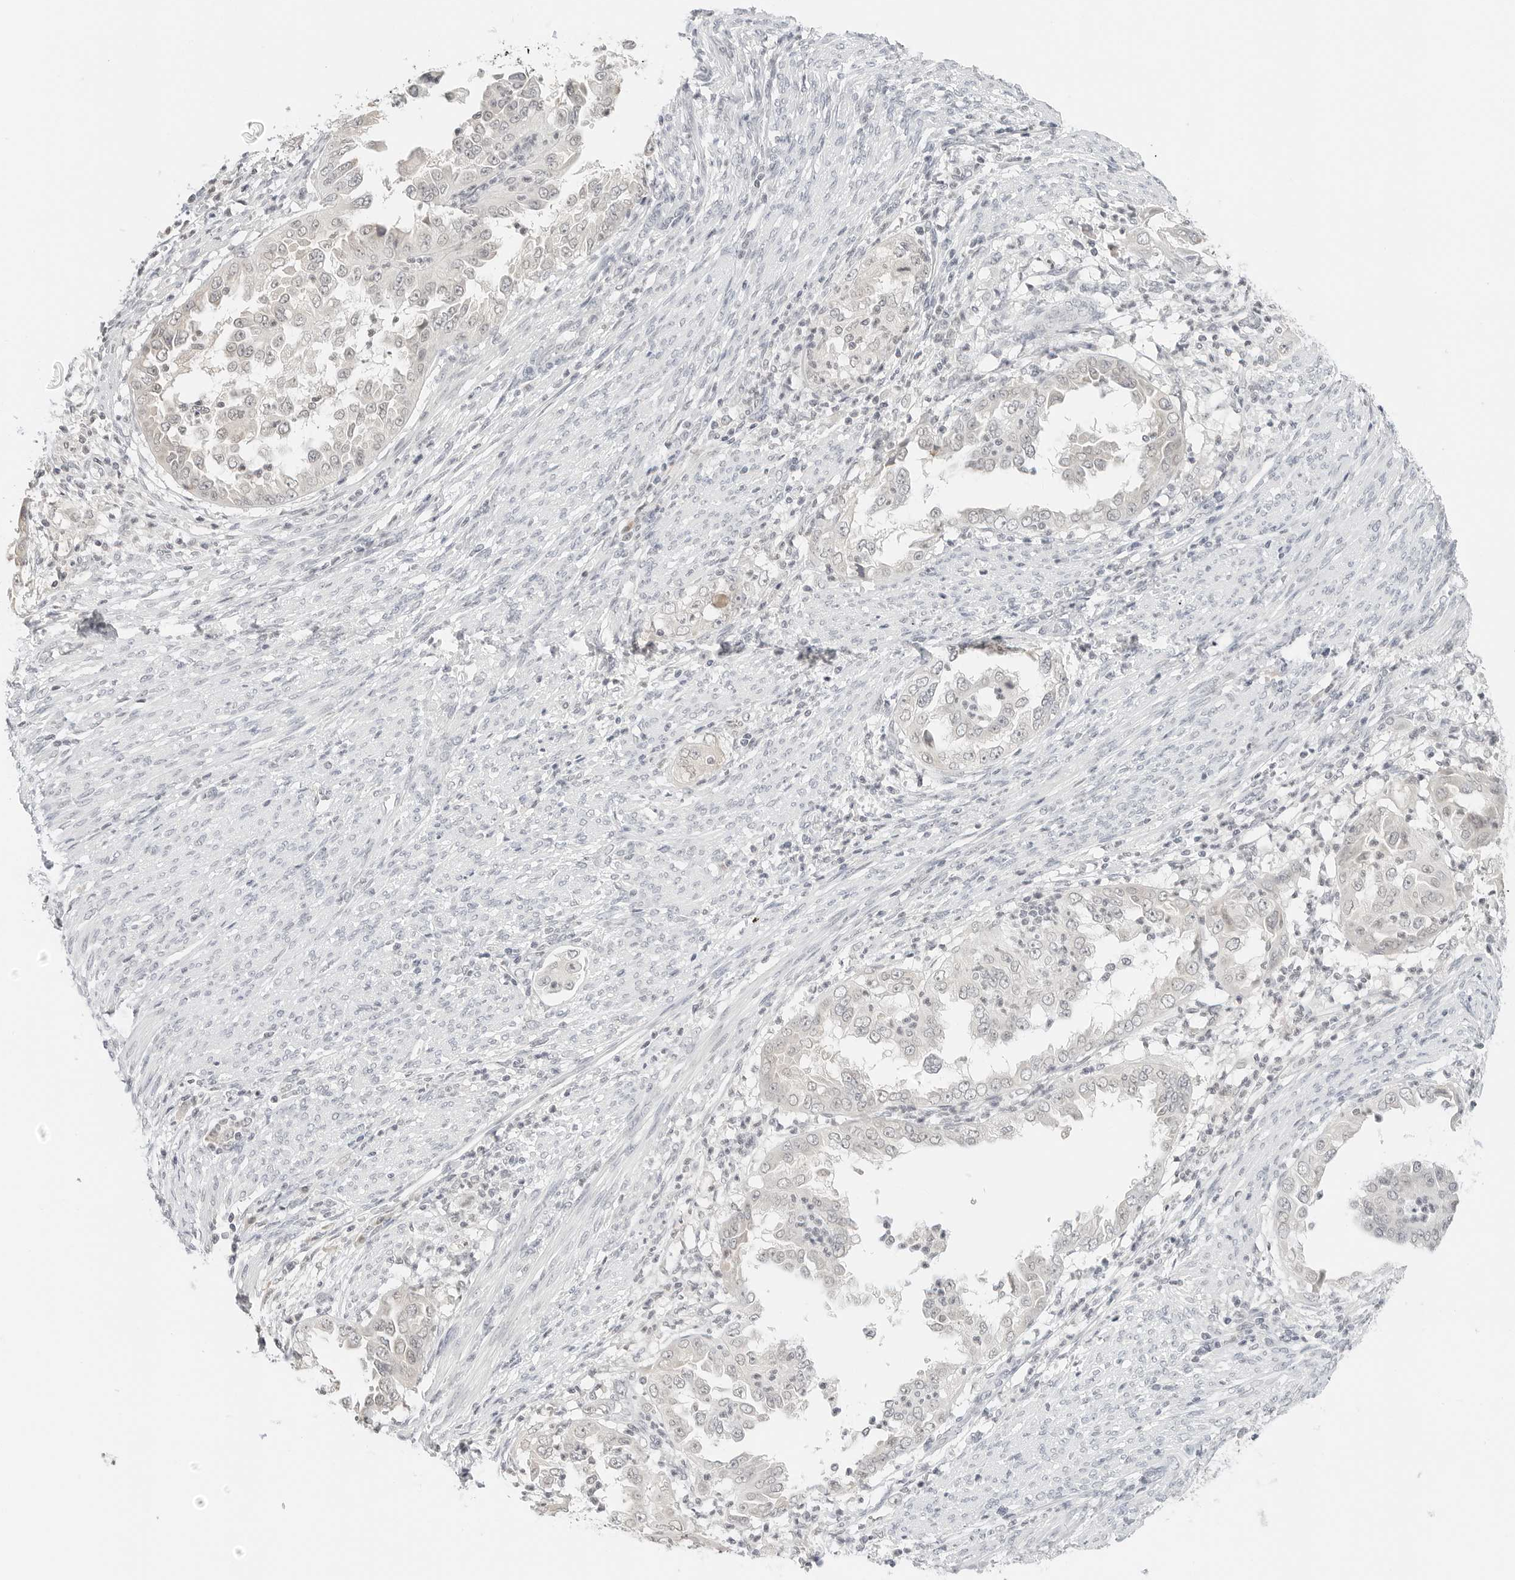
{"staining": {"intensity": "negative", "quantity": "none", "location": "none"}, "tissue": "endometrial cancer", "cell_type": "Tumor cells", "image_type": "cancer", "snomed": [{"axis": "morphology", "description": "Adenocarcinoma, NOS"}, {"axis": "topography", "description": "Endometrium"}], "caption": "Immunohistochemical staining of human endometrial adenocarcinoma exhibits no significant positivity in tumor cells. (Brightfield microscopy of DAB (3,3'-diaminobenzidine) immunohistochemistry at high magnification).", "gene": "NEO1", "patient": {"sex": "female", "age": 85}}